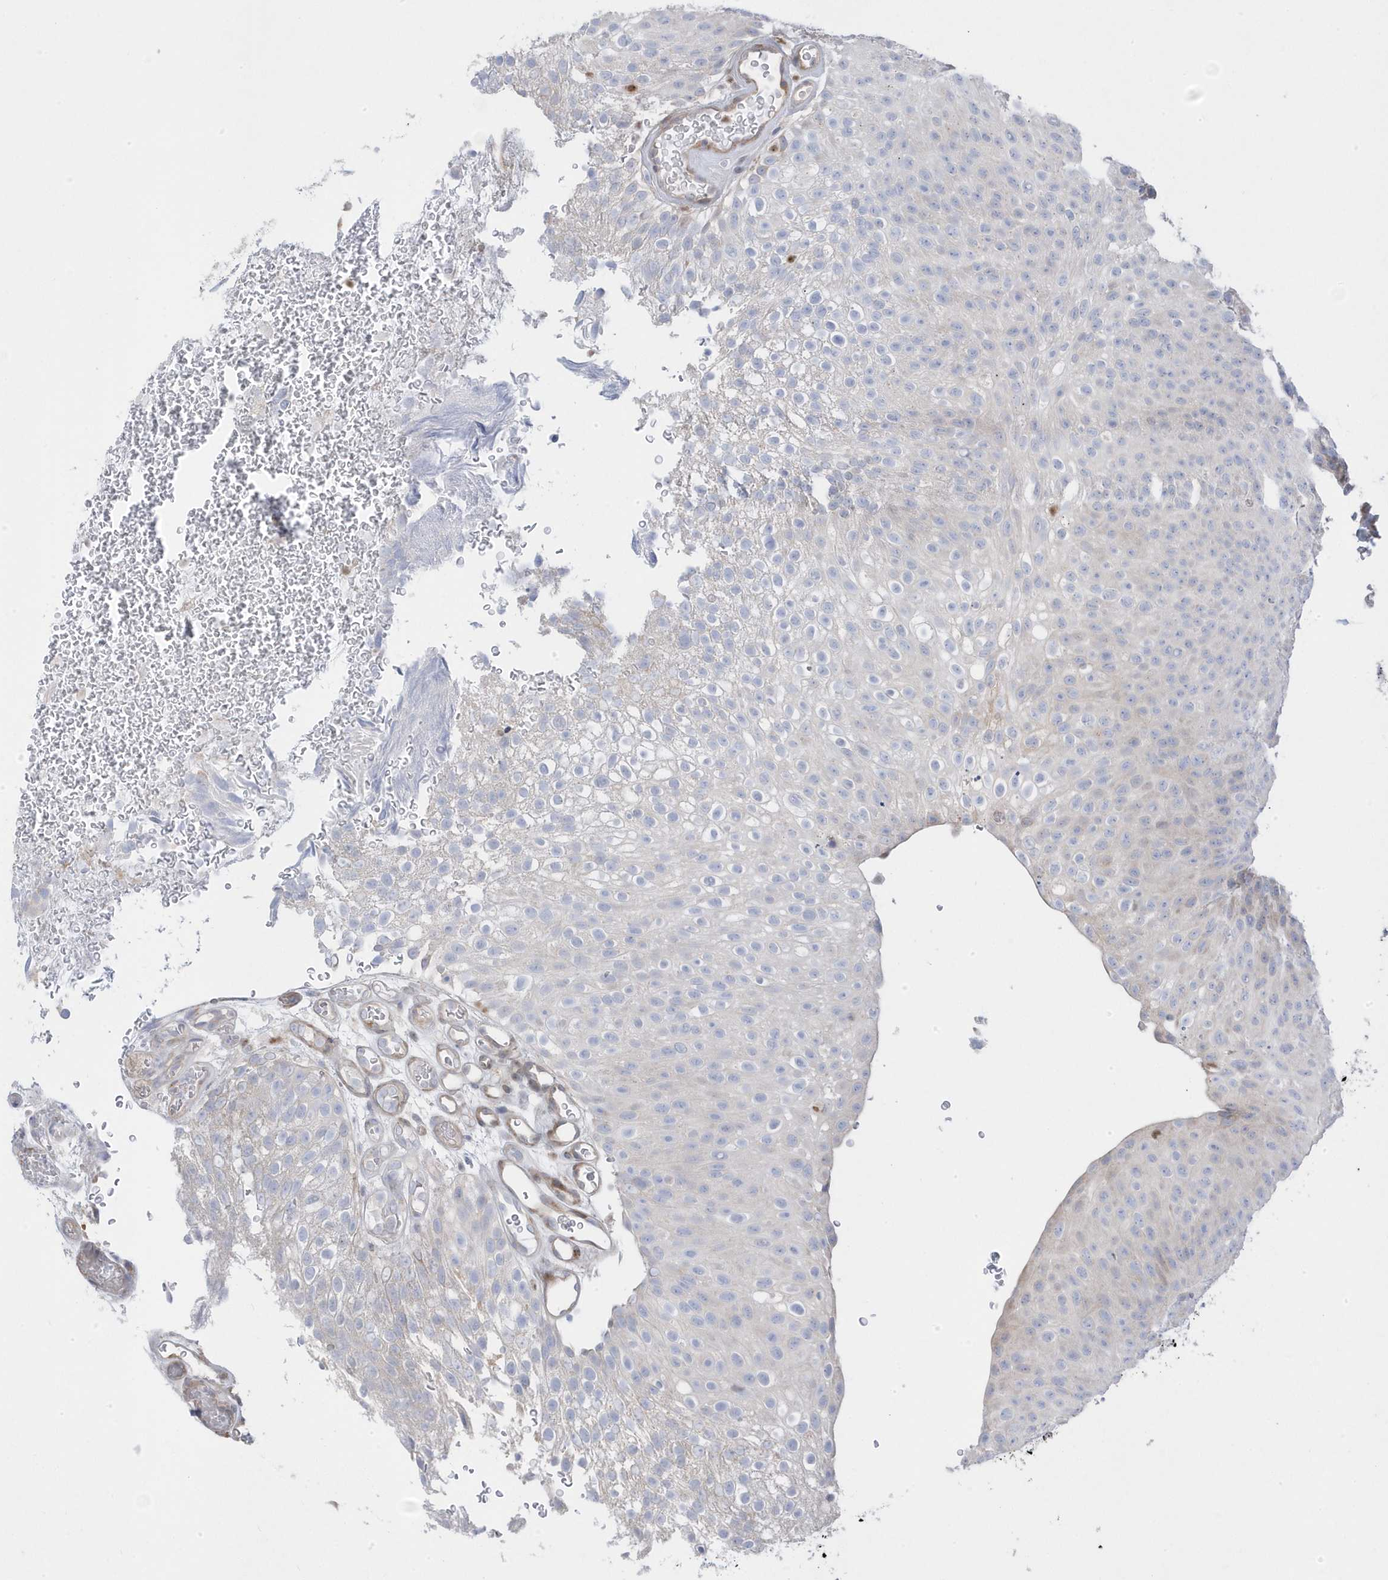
{"staining": {"intensity": "negative", "quantity": "none", "location": "none"}, "tissue": "urothelial cancer", "cell_type": "Tumor cells", "image_type": "cancer", "snomed": [{"axis": "morphology", "description": "Urothelial carcinoma, Low grade"}, {"axis": "topography", "description": "Urinary bladder"}], "caption": "Urothelial cancer was stained to show a protein in brown. There is no significant expression in tumor cells.", "gene": "GTPBP6", "patient": {"sex": "male", "age": 78}}